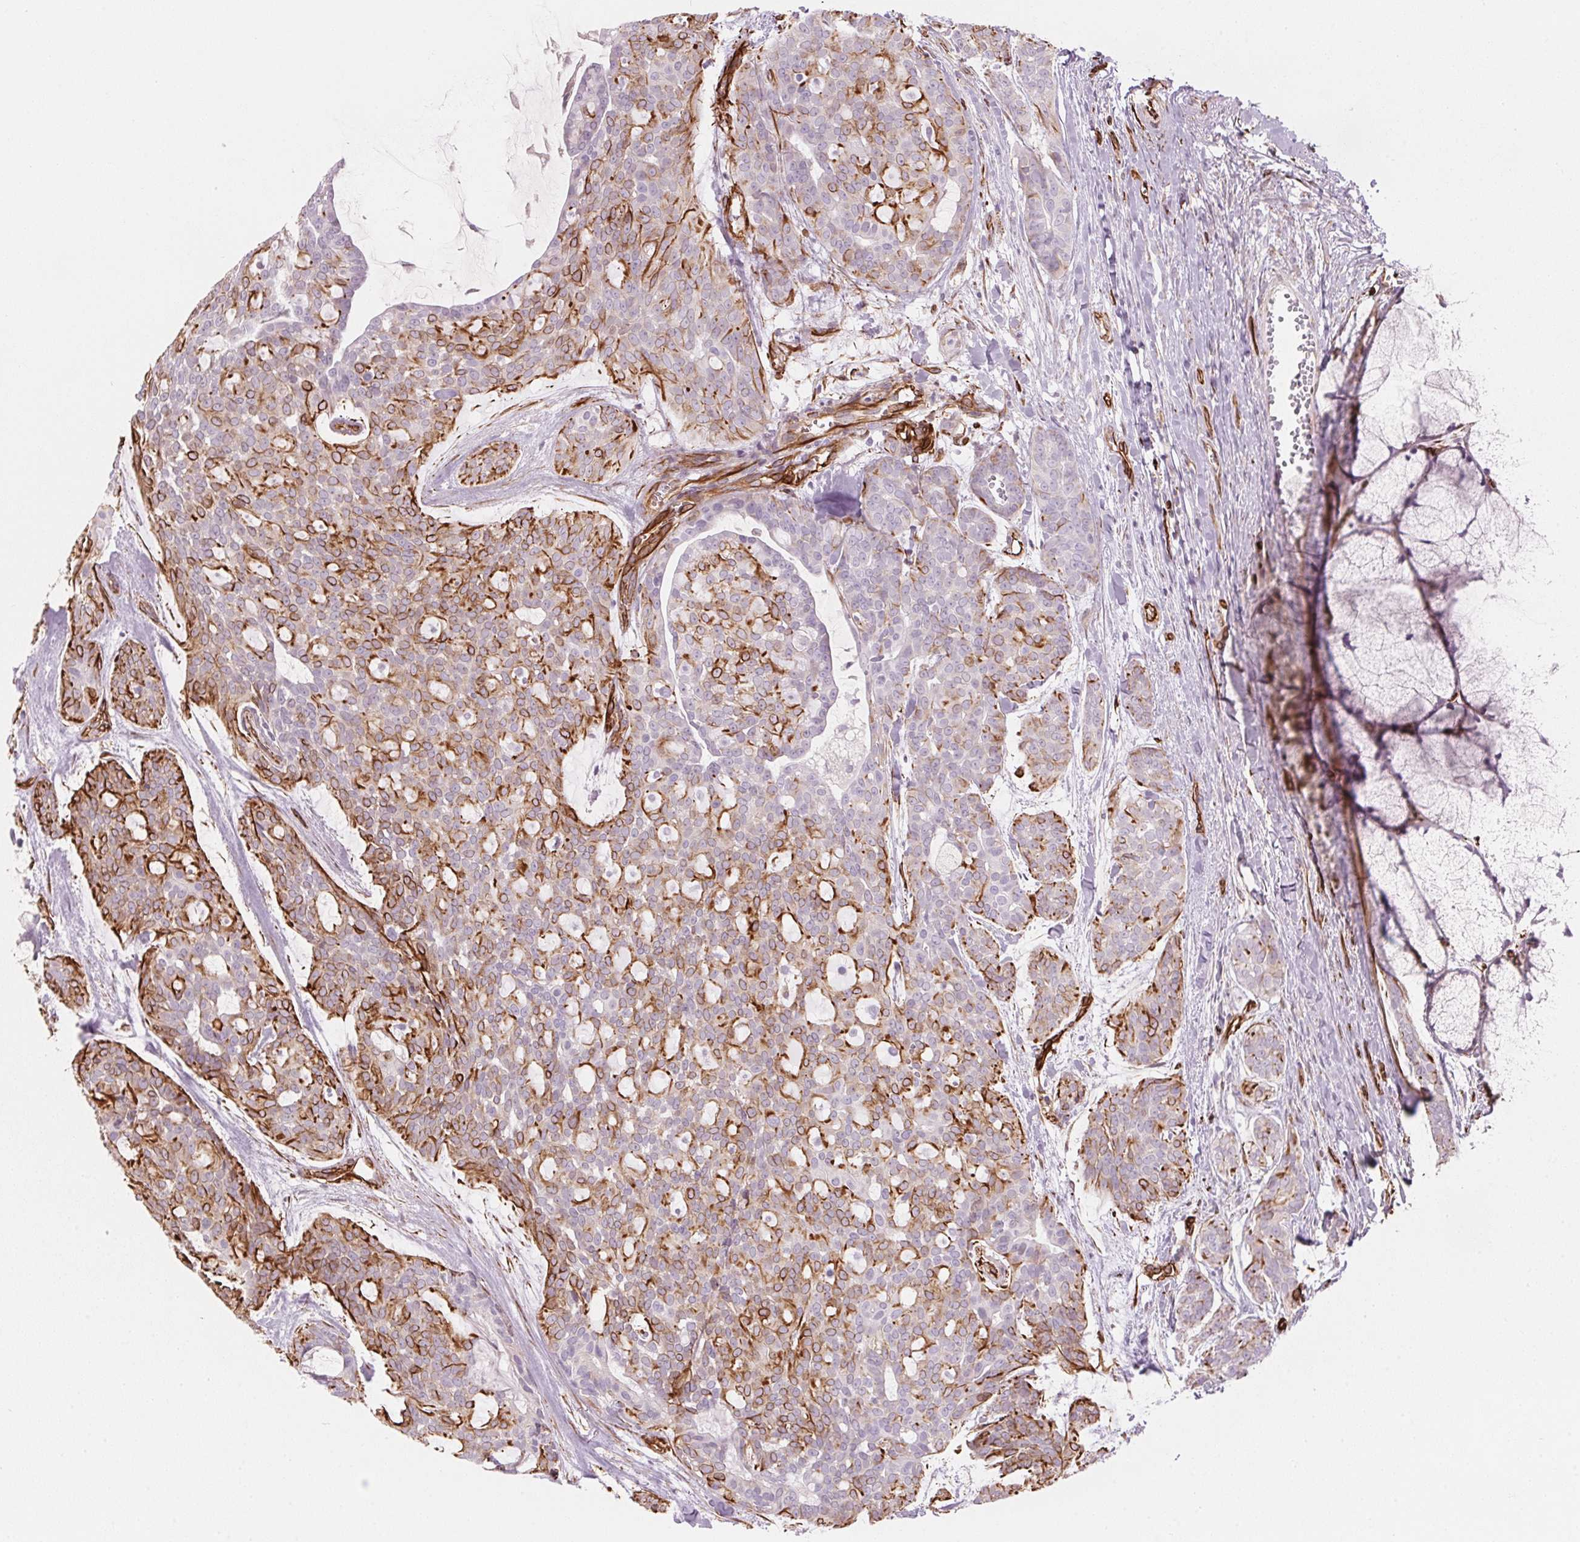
{"staining": {"intensity": "strong", "quantity": "<25%", "location": "cytoplasmic/membranous"}, "tissue": "head and neck cancer", "cell_type": "Tumor cells", "image_type": "cancer", "snomed": [{"axis": "morphology", "description": "Adenocarcinoma, NOS"}, {"axis": "topography", "description": "Head-Neck"}], "caption": "The image displays staining of head and neck cancer (adenocarcinoma), revealing strong cytoplasmic/membranous protein staining (brown color) within tumor cells.", "gene": "CLPS", "patient": {"sex": "male", "age": 66}}